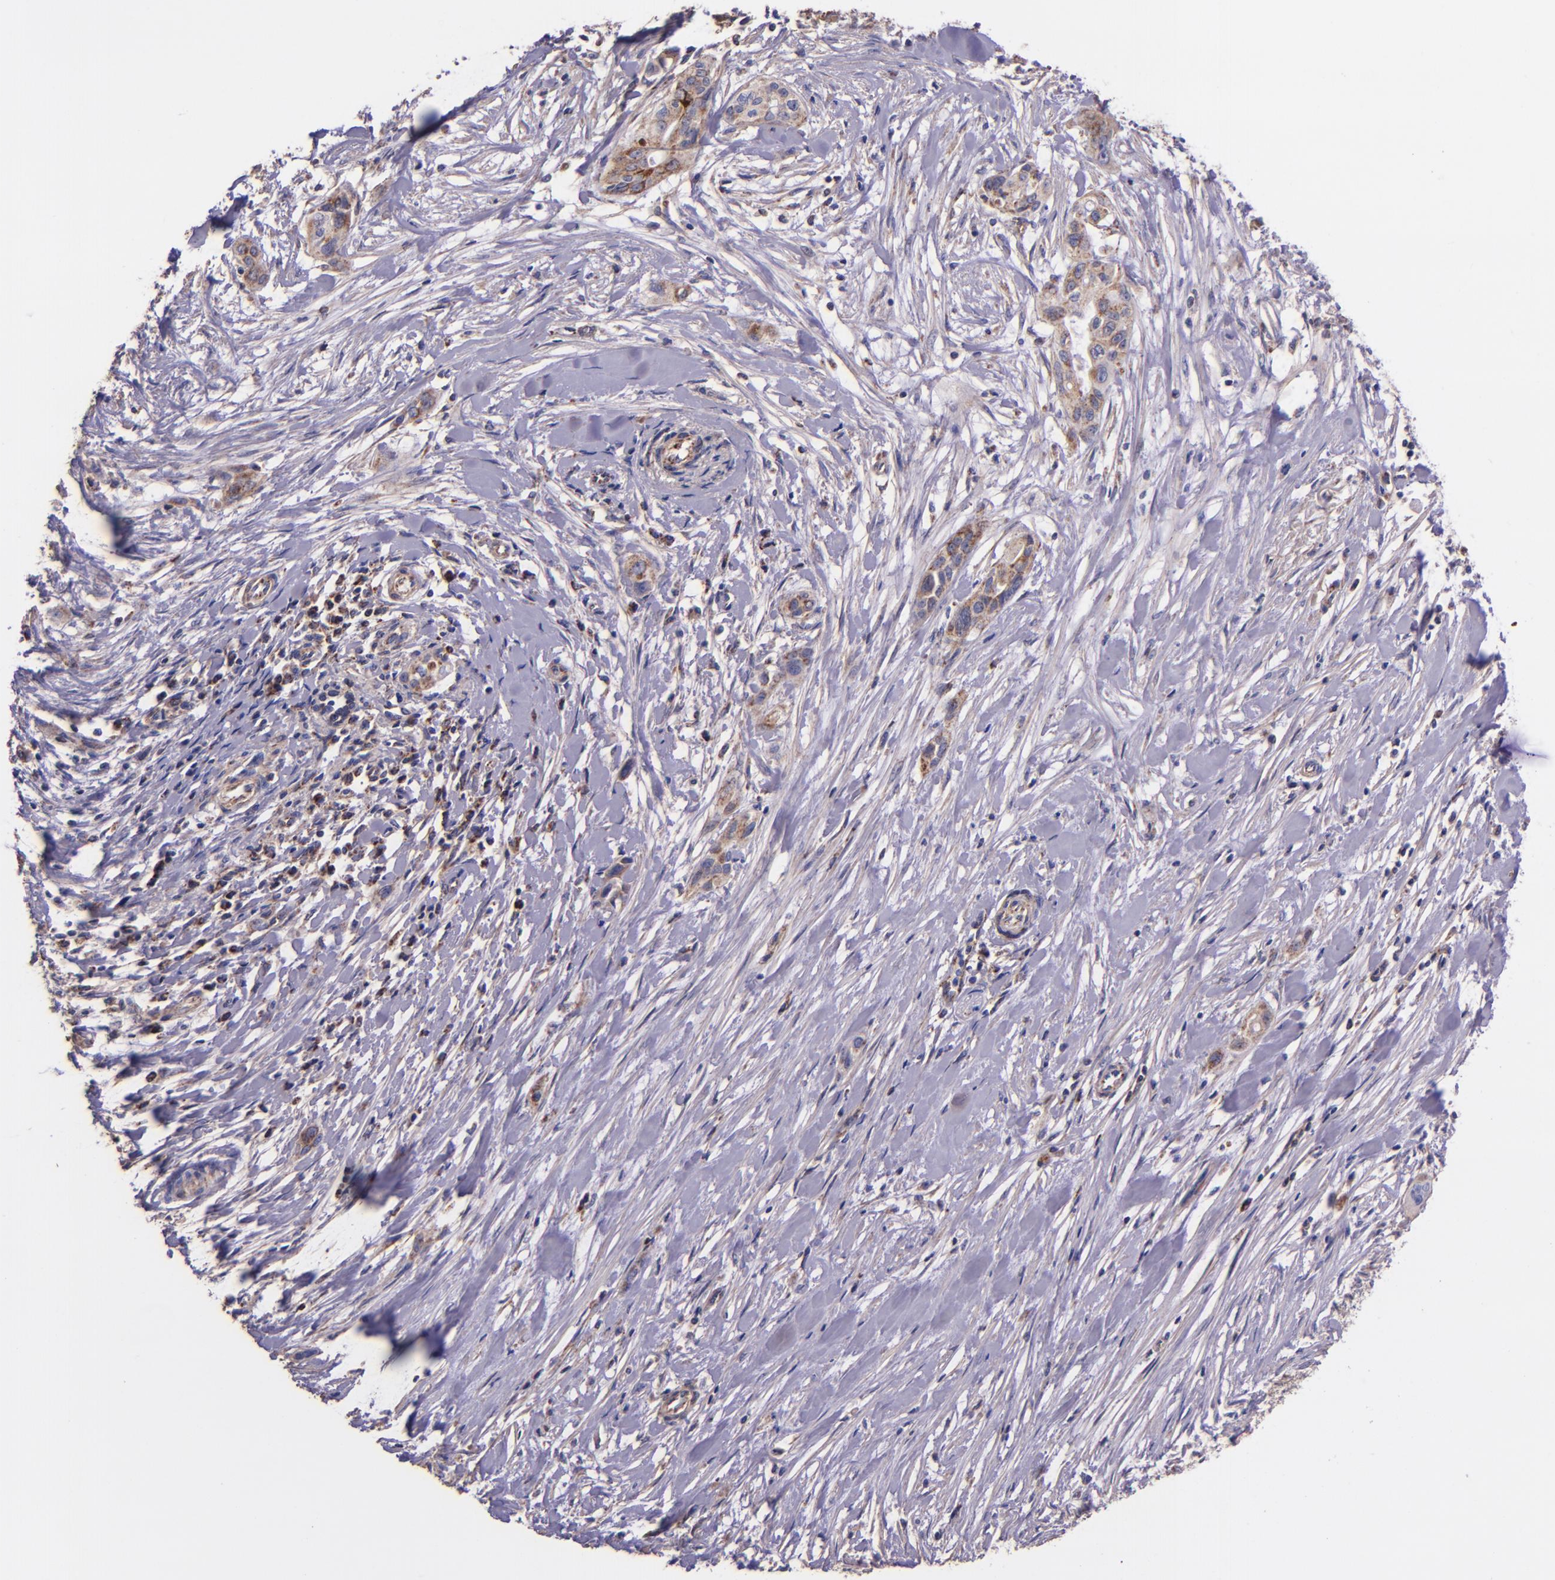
{"staining": {"intensity": "weak", "quantity": "25%-75%", "location": "cytoplasmic/membranous"}, "tissue": "pancreatic cancer", "cell_type": "Tumor cells", "image_type": "cancer", "snomed": [{"axis": "morphology", "description": "Adenocarcinoma, NOS"}, {"axis": "topography", "description": "Pancreas"}], "caption": "Adenocarcinoma (pancreatic) stained with DAB immunohistochemistry (IHC) demonstrates low levels of weak cytoplasmic/membranous staining in about 25%-75% of tumor cells.", "gene": "IDH3G", "patient": {"sex": "female", "age": 60}}